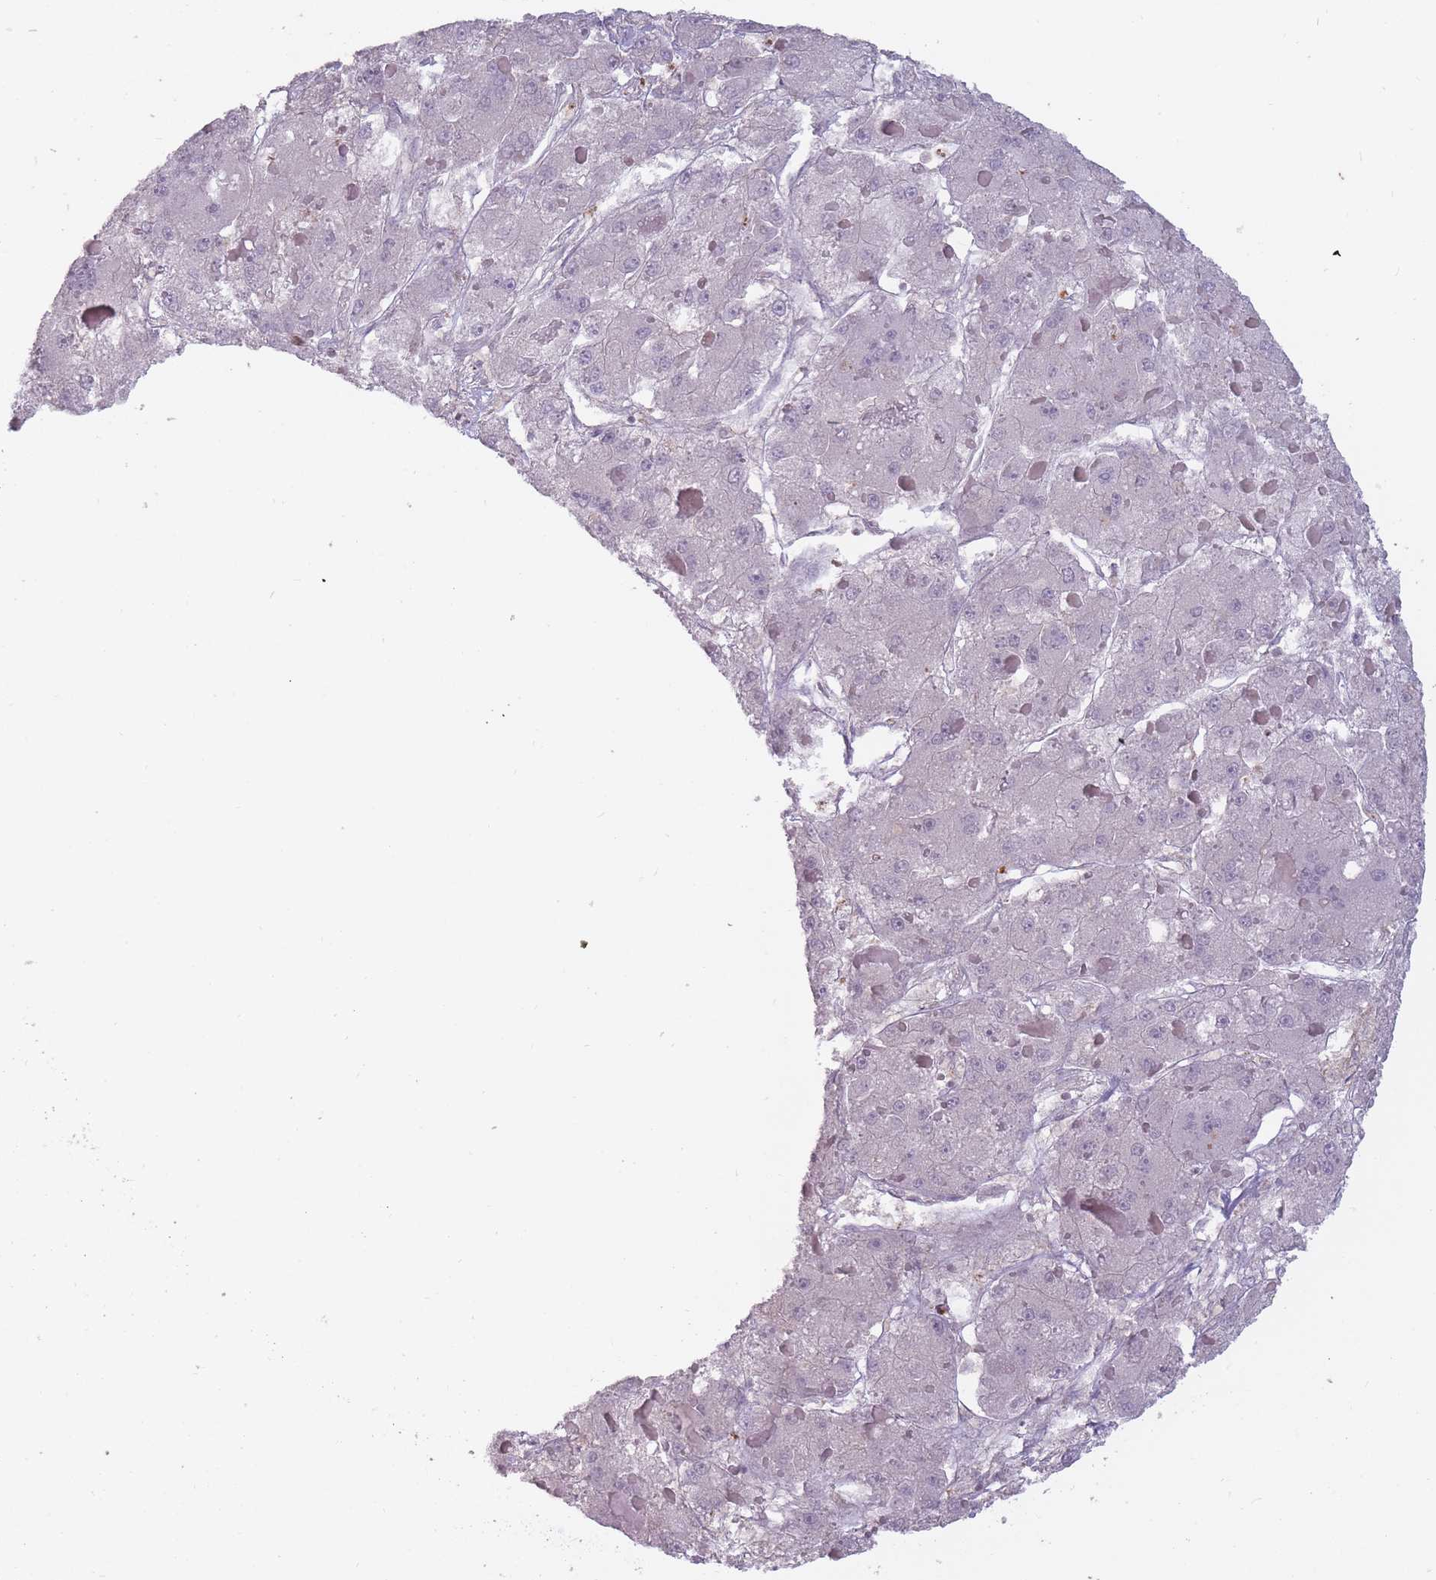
{"staining": {"intensity": "negative", "quantity": "none", "location": "none"}, "tissue": "liver cancer", "cell_type": "Tumor cells", "image_type": "cancer", "snomed": [{"axis": "morphology", "description": "Carcinoma, Hepatocellular, NOS"}, {"axis": "topography", "description": "Liver"}], "caption": "The micrograph exhibits no significant staining in tumor cells of liver cancer.", "gene": "TET3", "patient": {"sex": "female", "age": 73}}